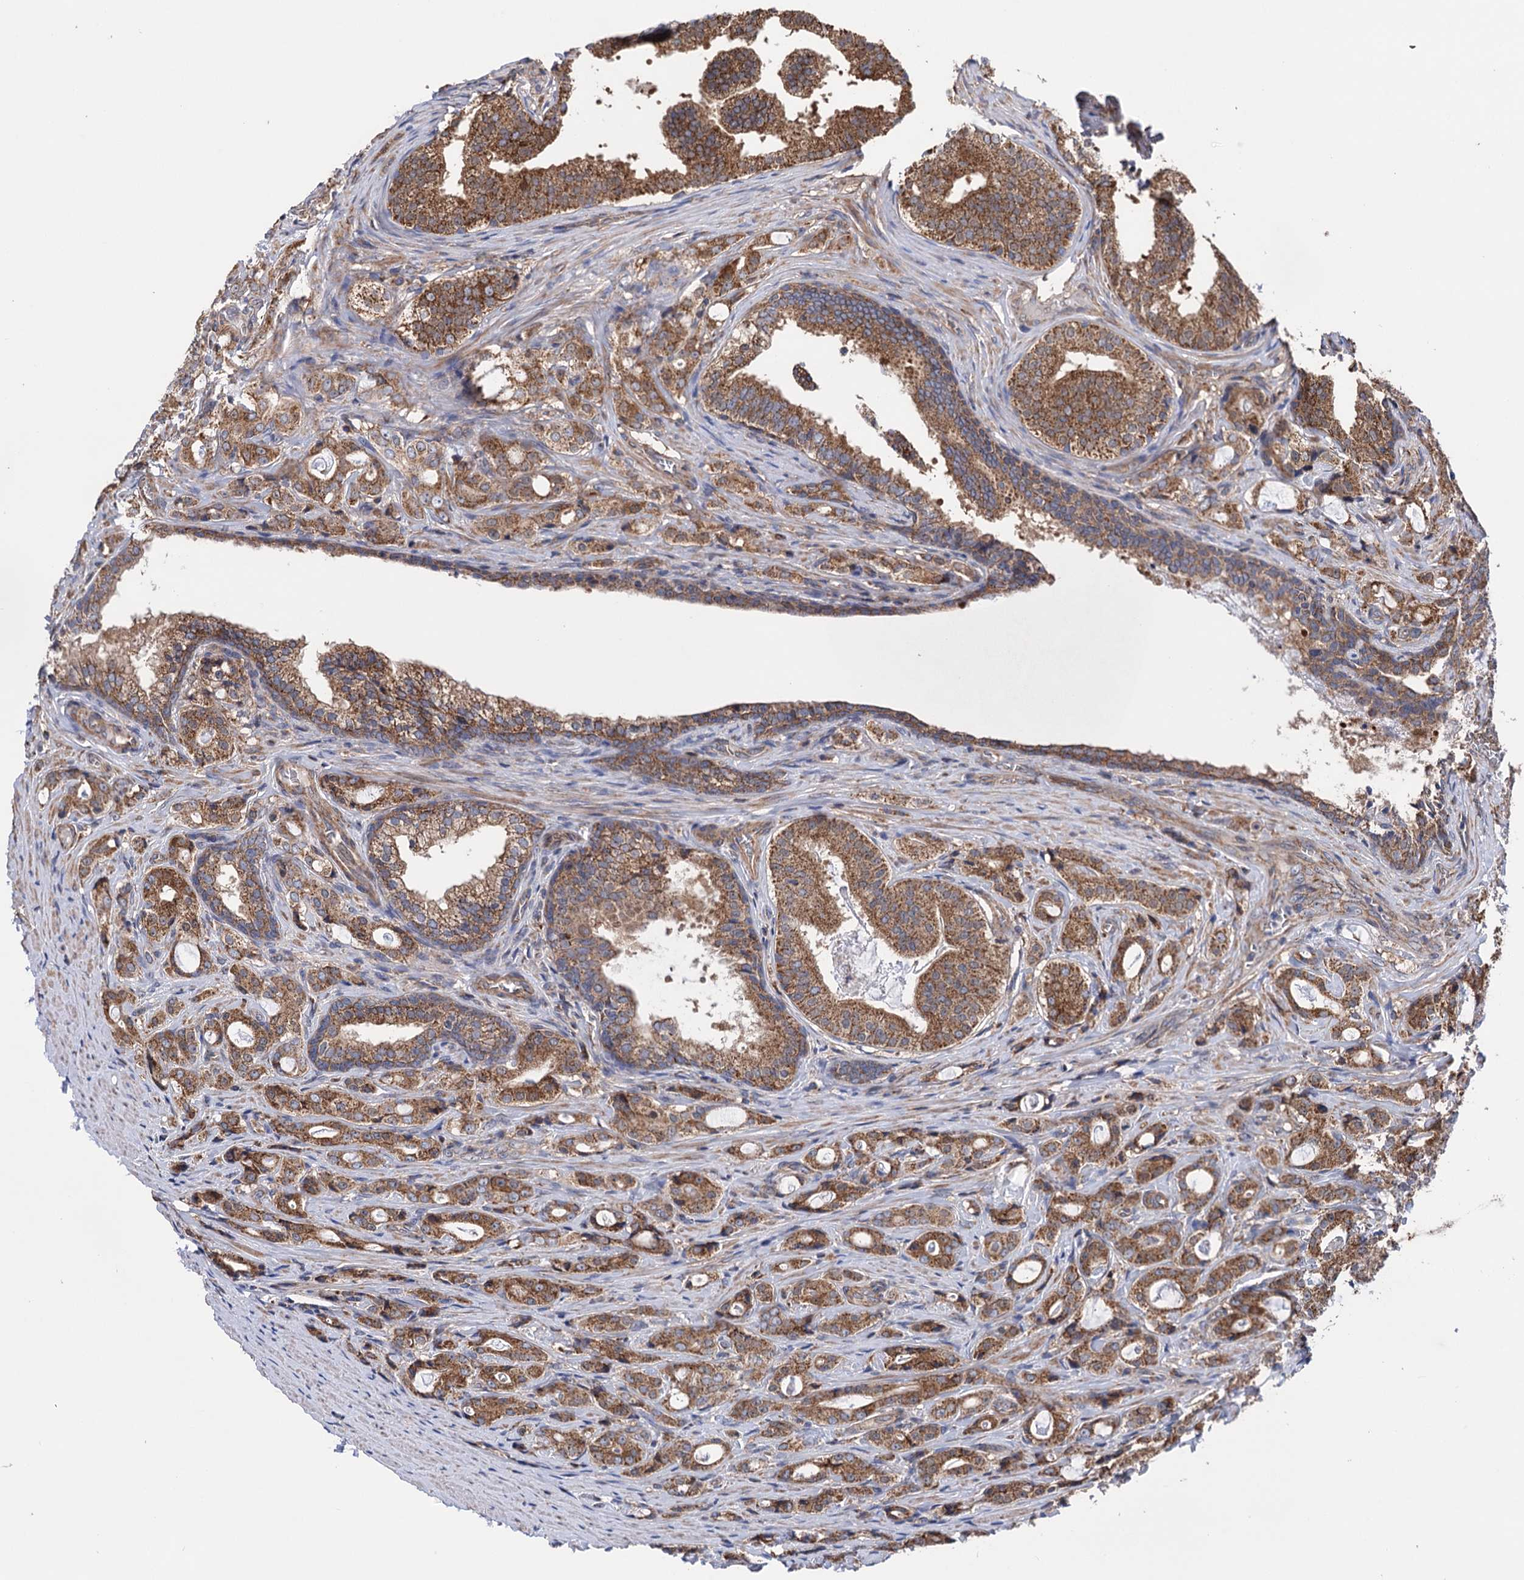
{"staining": {"intensity": "moderate", "quantity": ">75%", "location": "cytoplasmic/membranous"}, "tissue": "prostate cancer", "cell_type": "Tumor cells", "image_type": "cancer", "snomed": [{"axis": "morphology", "description": "Adenocarcinoma, High grade"}, {"axis": "topography", "description": "Prostate"}], "caption": "Immunohistochemical staining of prostate cancer (adenocarcinoma (high-grade)) shows moderate cytoplasmic/membranous protein expression in about >75% of tumor cells.", "gene": "SUCLA2", "patient": {"sex": "male", "age": 63}}